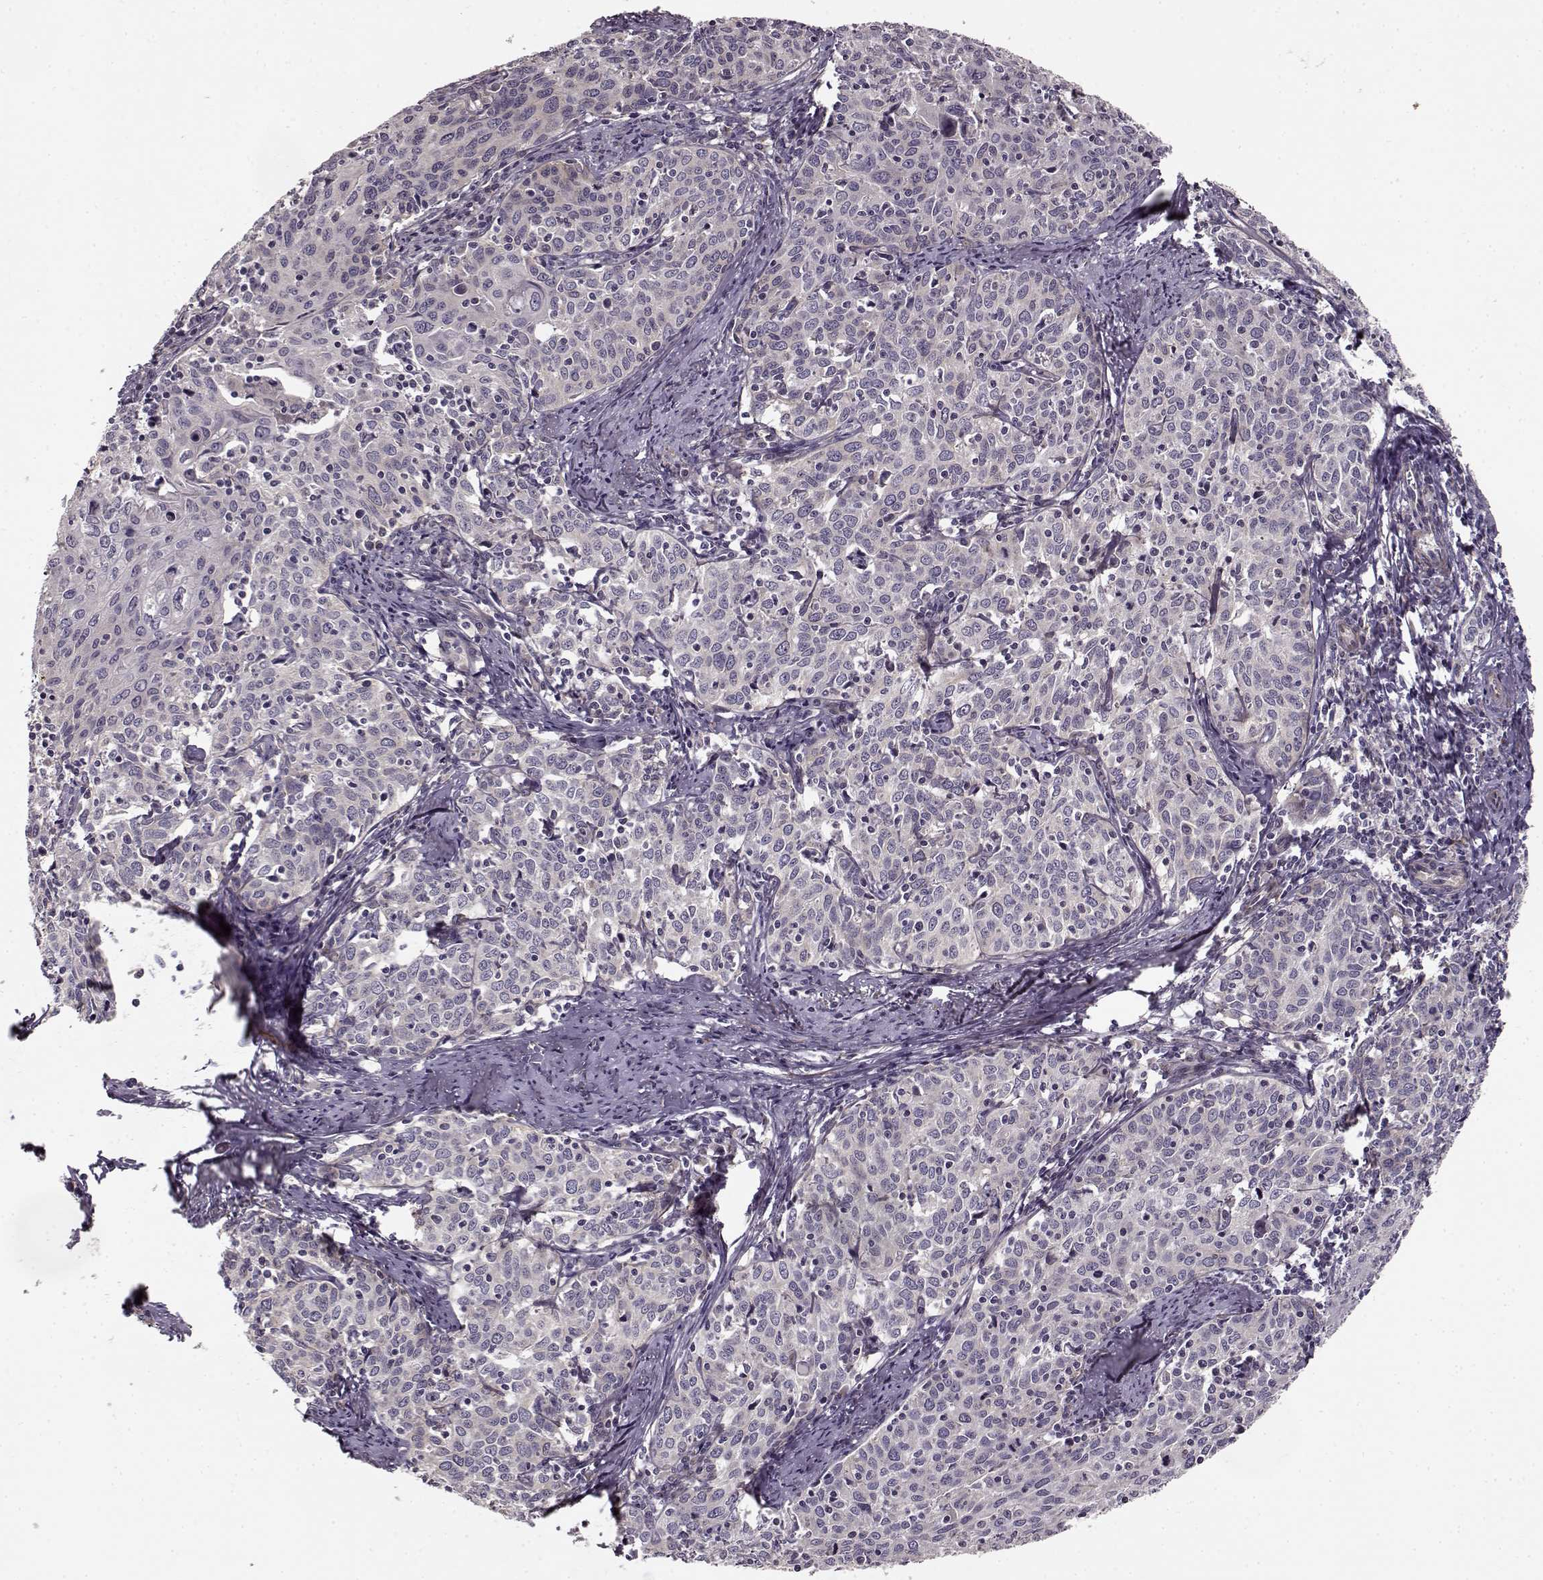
{"staining": {"intensity": "negative", "quantity": "none", "location": "none"}, "tissue": "cervical cancer", "cell_type": "Tumor cells", "image_type": "cancer", "snomed": [{"axis": "morphology", "description": "Squamous cell carcinoma, NOS"}, {"axis": "topography", "description": "Cervix"}], "caption": "A high-resolution histopathology image shows immunohistochemistry (IHC) staining of cervical cancer (squamous cell carcinoma), which exhibits no significant positivity in tumor cells.", "gene": "MTR", "patient": {"sex": "female", "age": 62}}